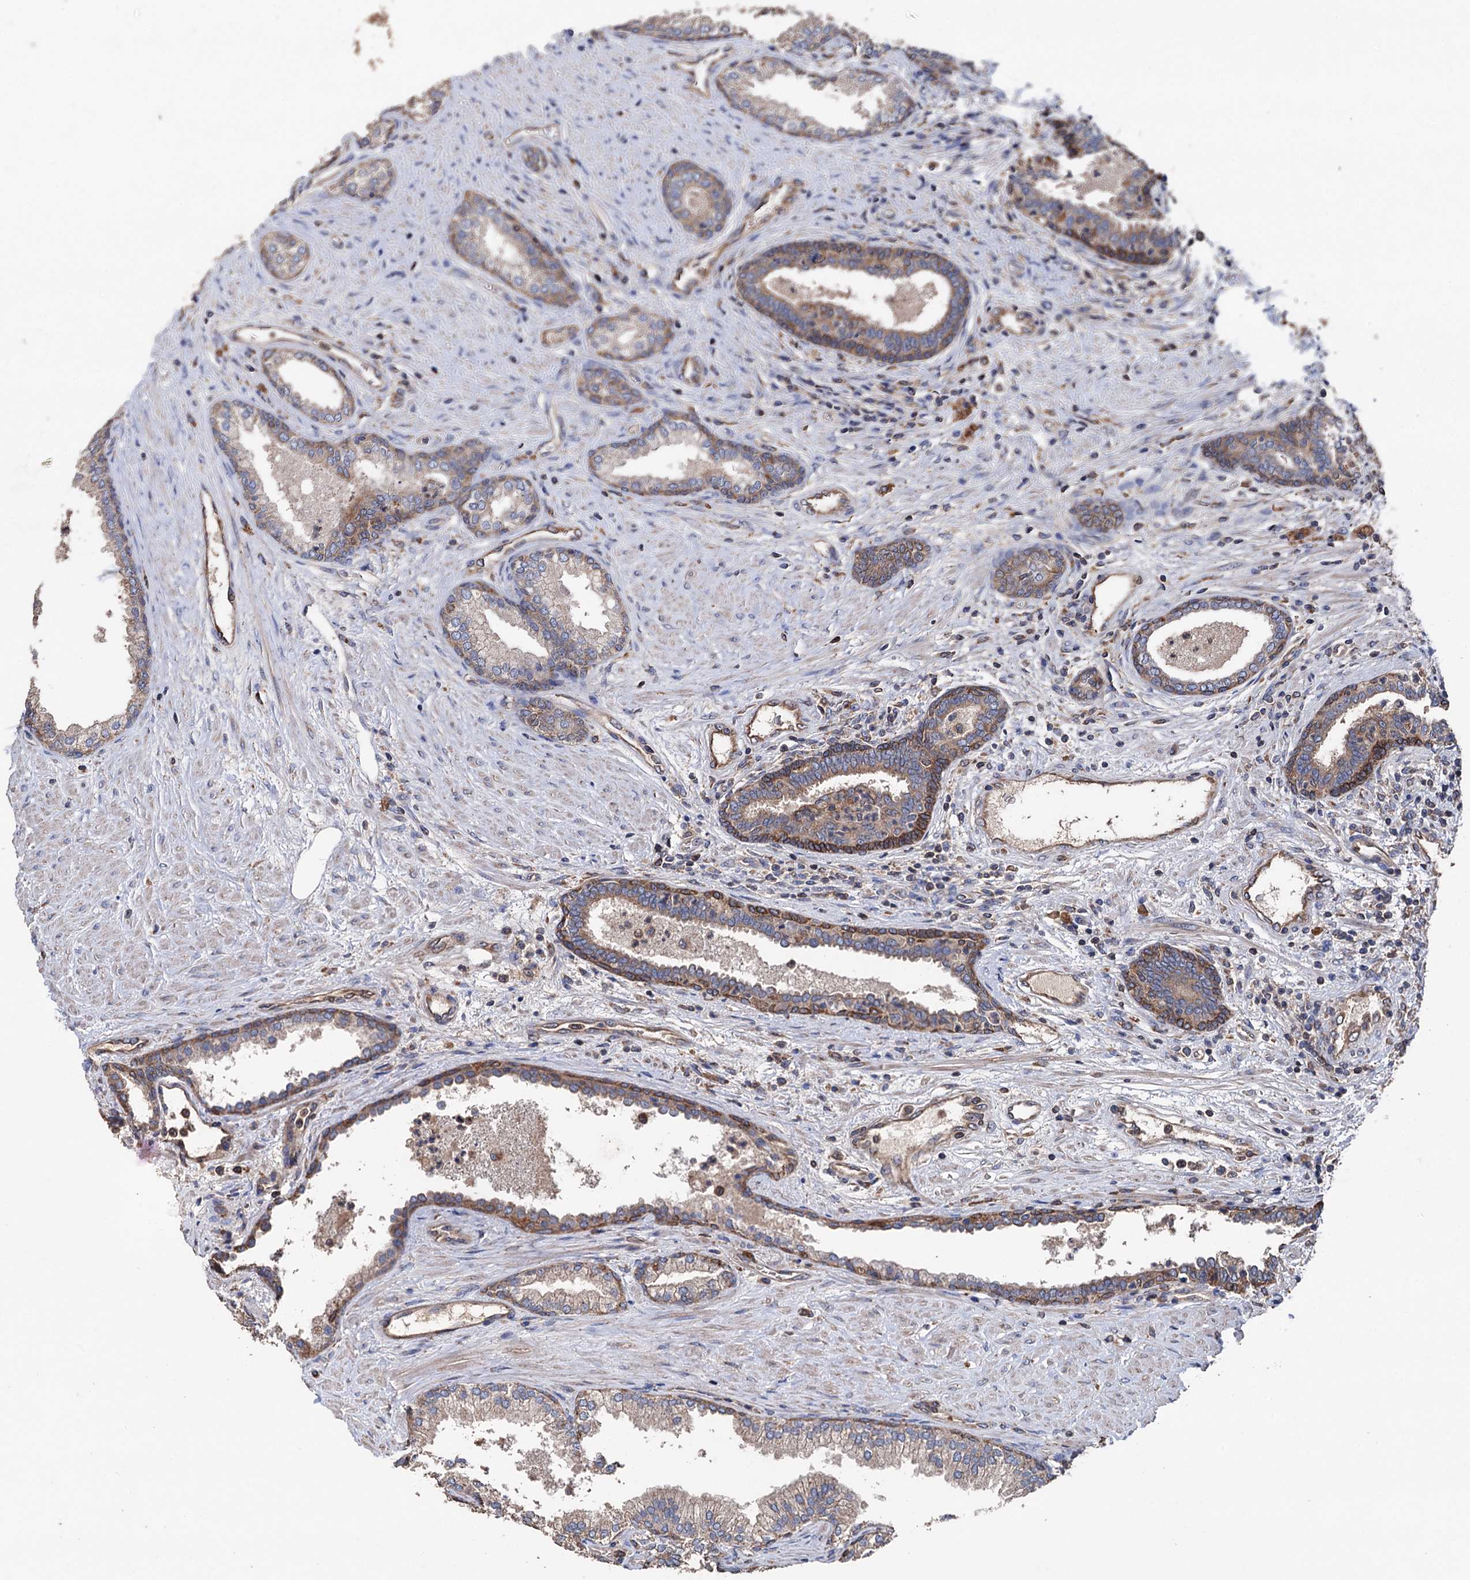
{"staining": {"intensity": "moderate", "quantity": ">75%", "location": "cytoplasmic/membranous"}, "tissue": "prostate", "cell_type": "Glandular cells", "image_type": "normal", "snomed": [{"axis": "morphology", "description": "Normal tissue, NOS"}, {"axis": "topography", "description": "Prostate"}], "caption": "A histopathology image of human prostate stained for a protein shows moderate cytoplasmic/membranous brown staining in glandular cells. (DAB (3,3'-diaminobenzidine) IHC with brightfield microscopy, high magnification).", "gene": "STING1", "patient": {"sex": "male", "age": 76}}